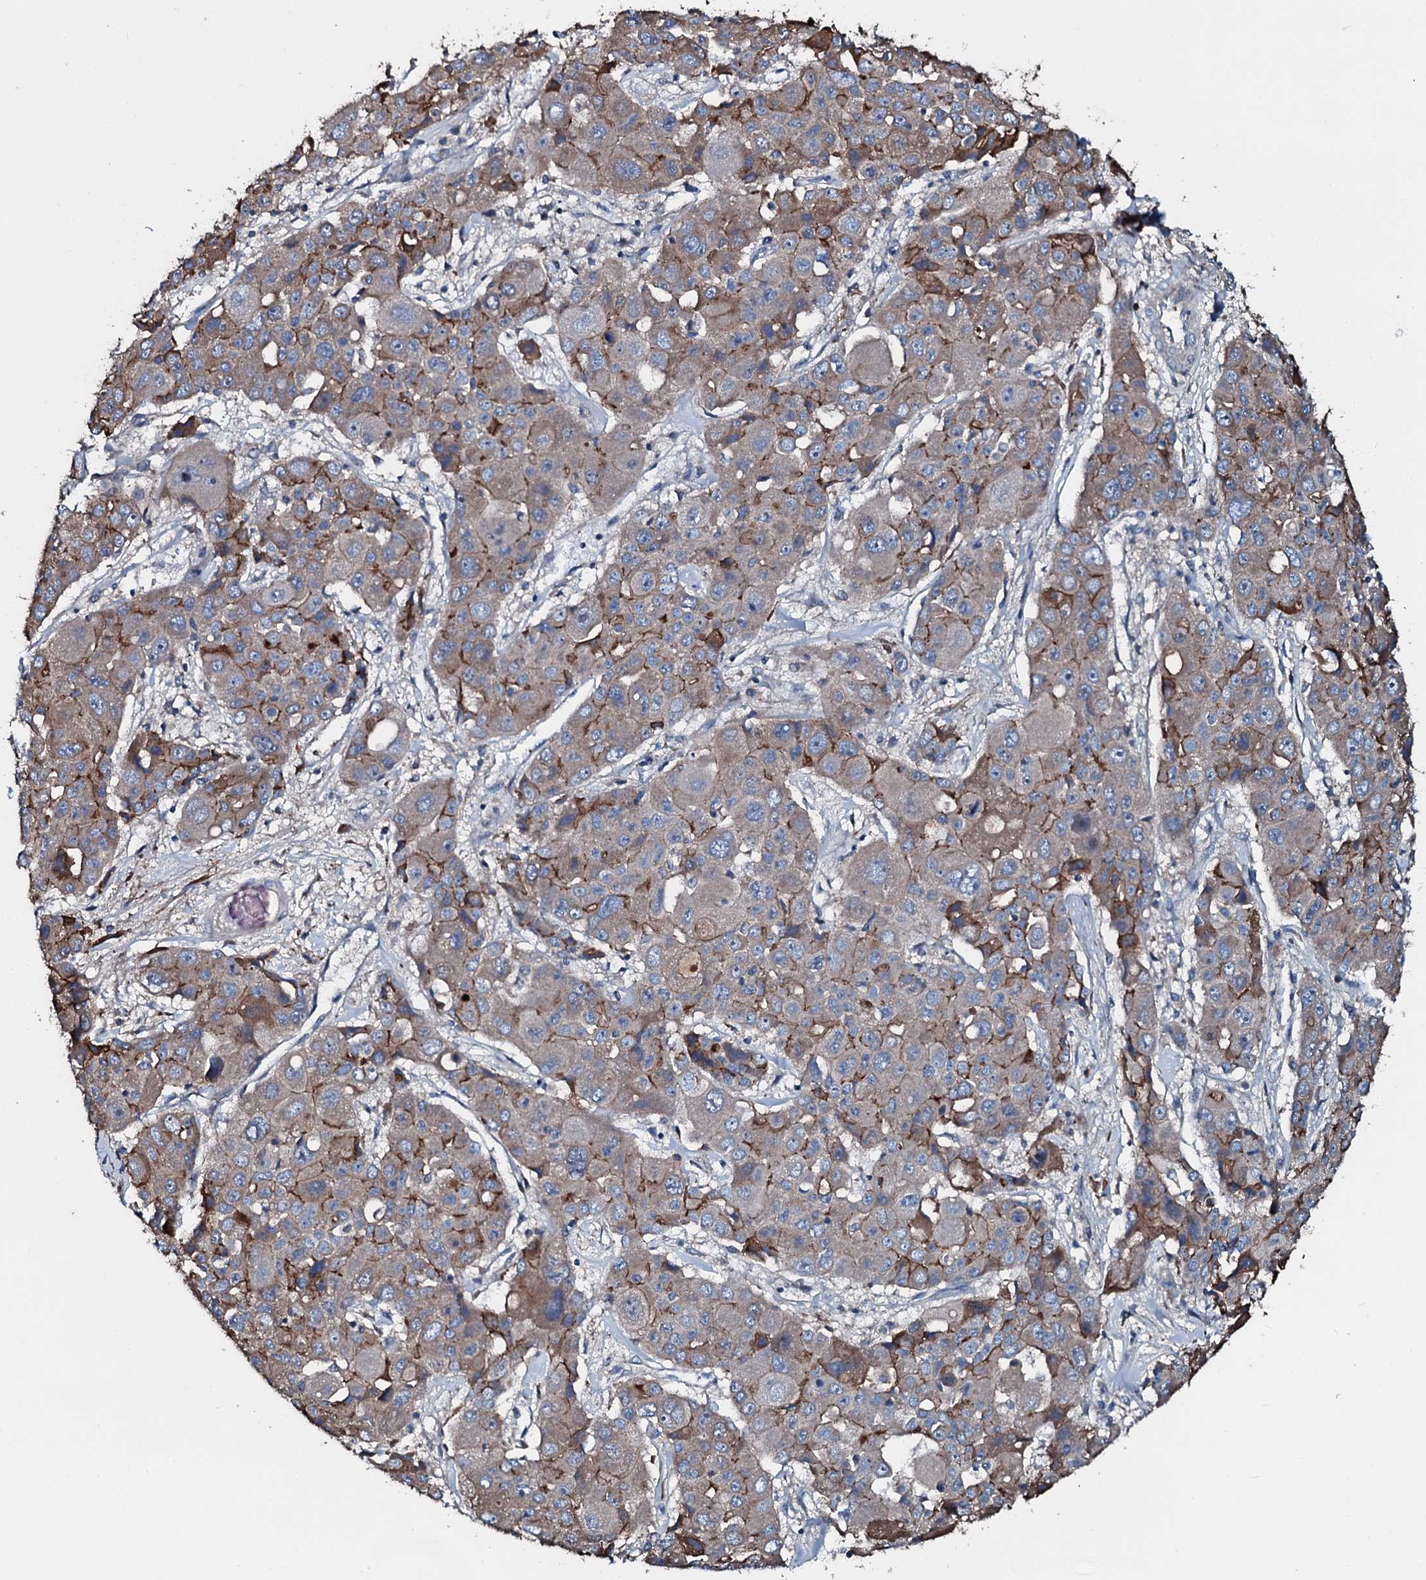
{"staining": {"intensity": "moderate", "quantity": "25%-75%", "location": "cytoplasmic/membranous"}, "tissue": "liver cancer", "cell_type": "Tumor cells", "image_type": "cancer", "snomed": [{"axis": "morphology", "description": "Cholangiocarcinoma"}, {"axis": "topography", "description": "Liver"}], "caption": "DAB immunohistochemical staining of liver cancer exhibits moderate cytoplasmic/membranous protein expression in about 25%-75% of tumor cells. (brown staining indicates protein expression, while blue staining denotes nuclei).", "gene": "AARS1", "patient": {"sex": "male", "age": 67}}